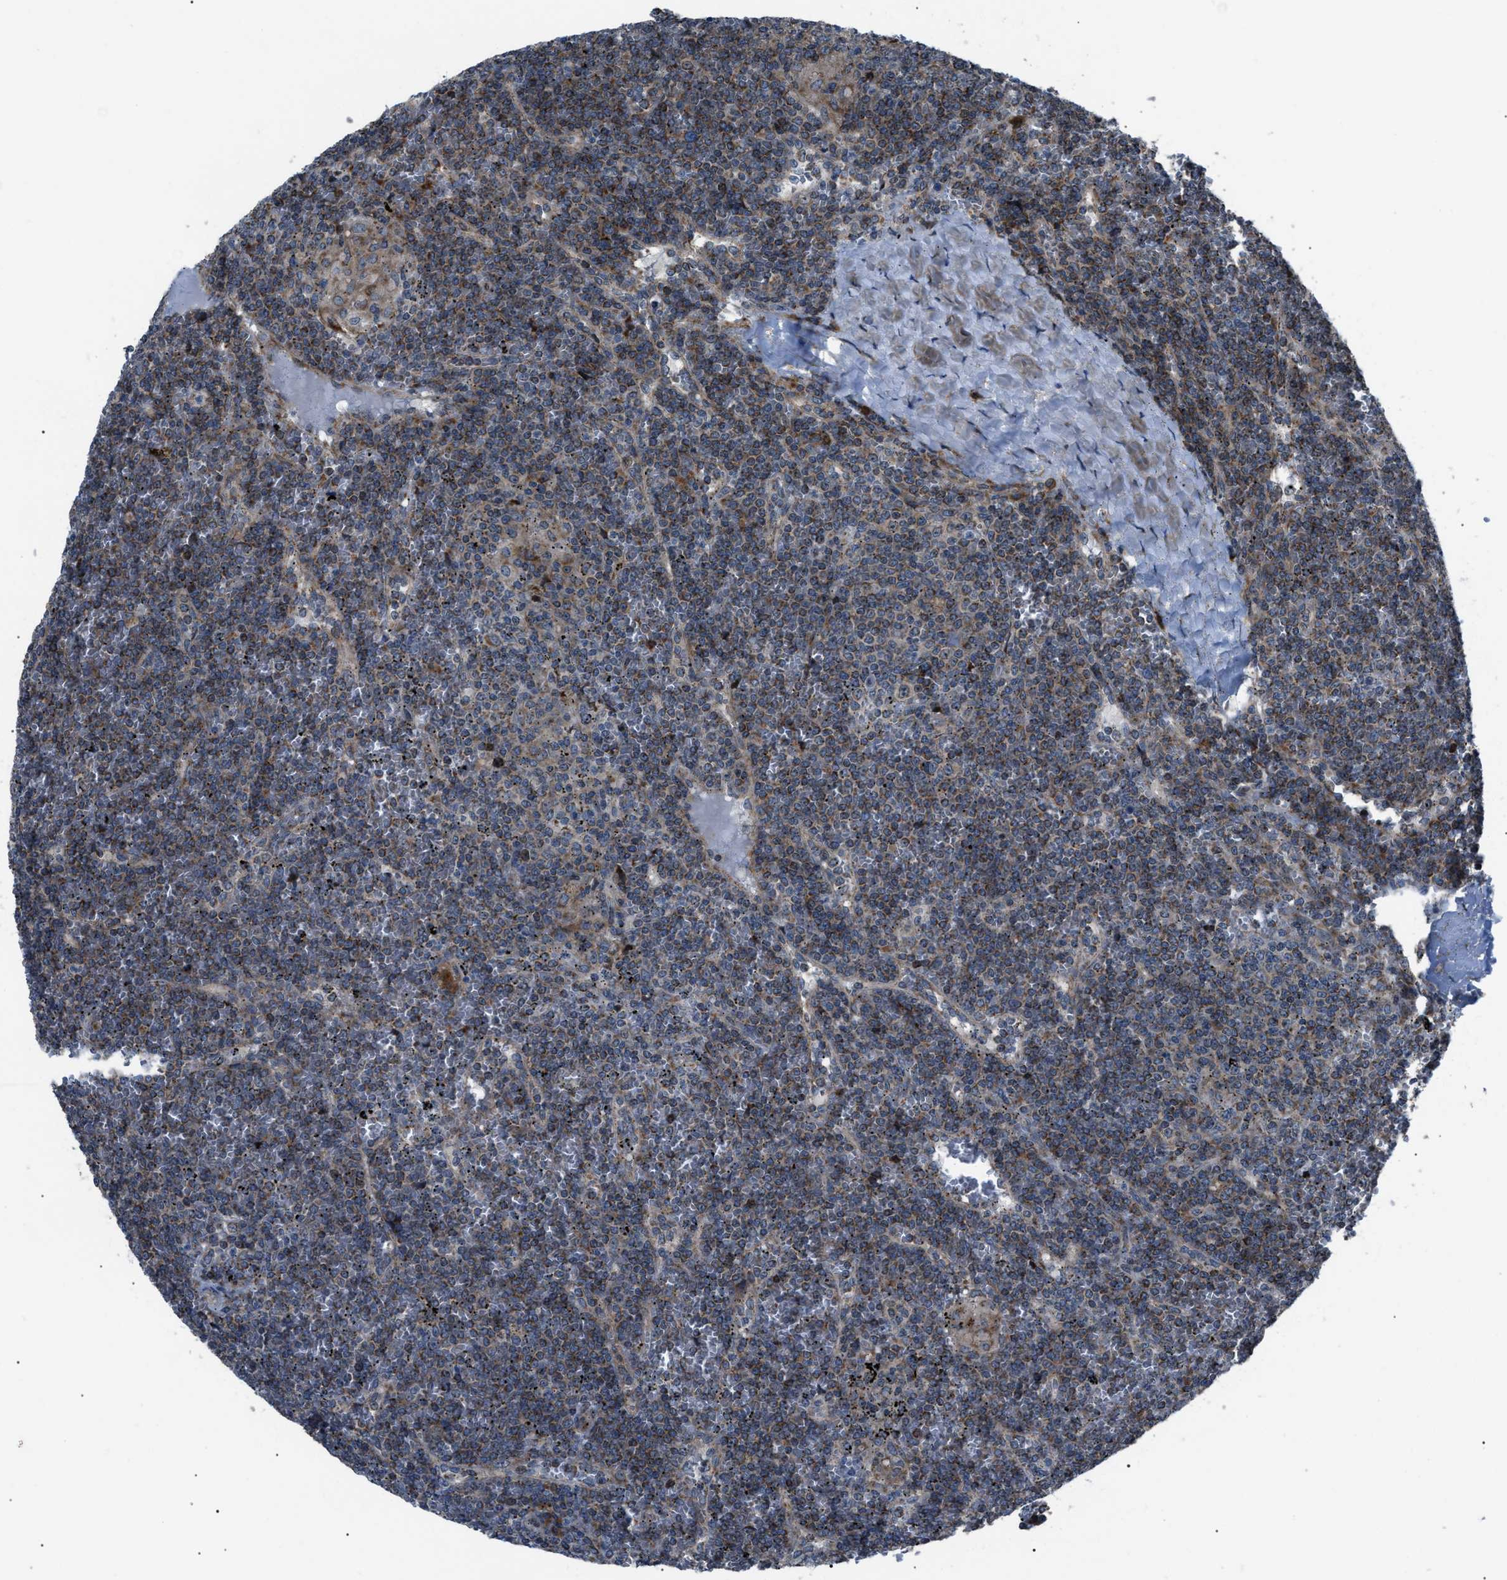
{"staining": {"intensity": "moderate", "quantity": "25%-75%", "location": "cytoplasmic/membranous"}, "tissue": "lymphoma", "cell_type": "Tumor cells", "image_type": "cancer", "snomed": [{"axis": "morphology", "description": "Malignant lymphoma, non-Hodgkin's type, Low grade"}, {"axis": "topography", "description": "Spleen"}], "caption": "This is a histology image of IHC staining of low-grade malignant lymphoma, non-Hodgkin's type, which shows moderate staining in the cytoplasmic/membranous of tumor cells.", "gene": "AGO2", "patient": {"sex": "female", "age": 19}}